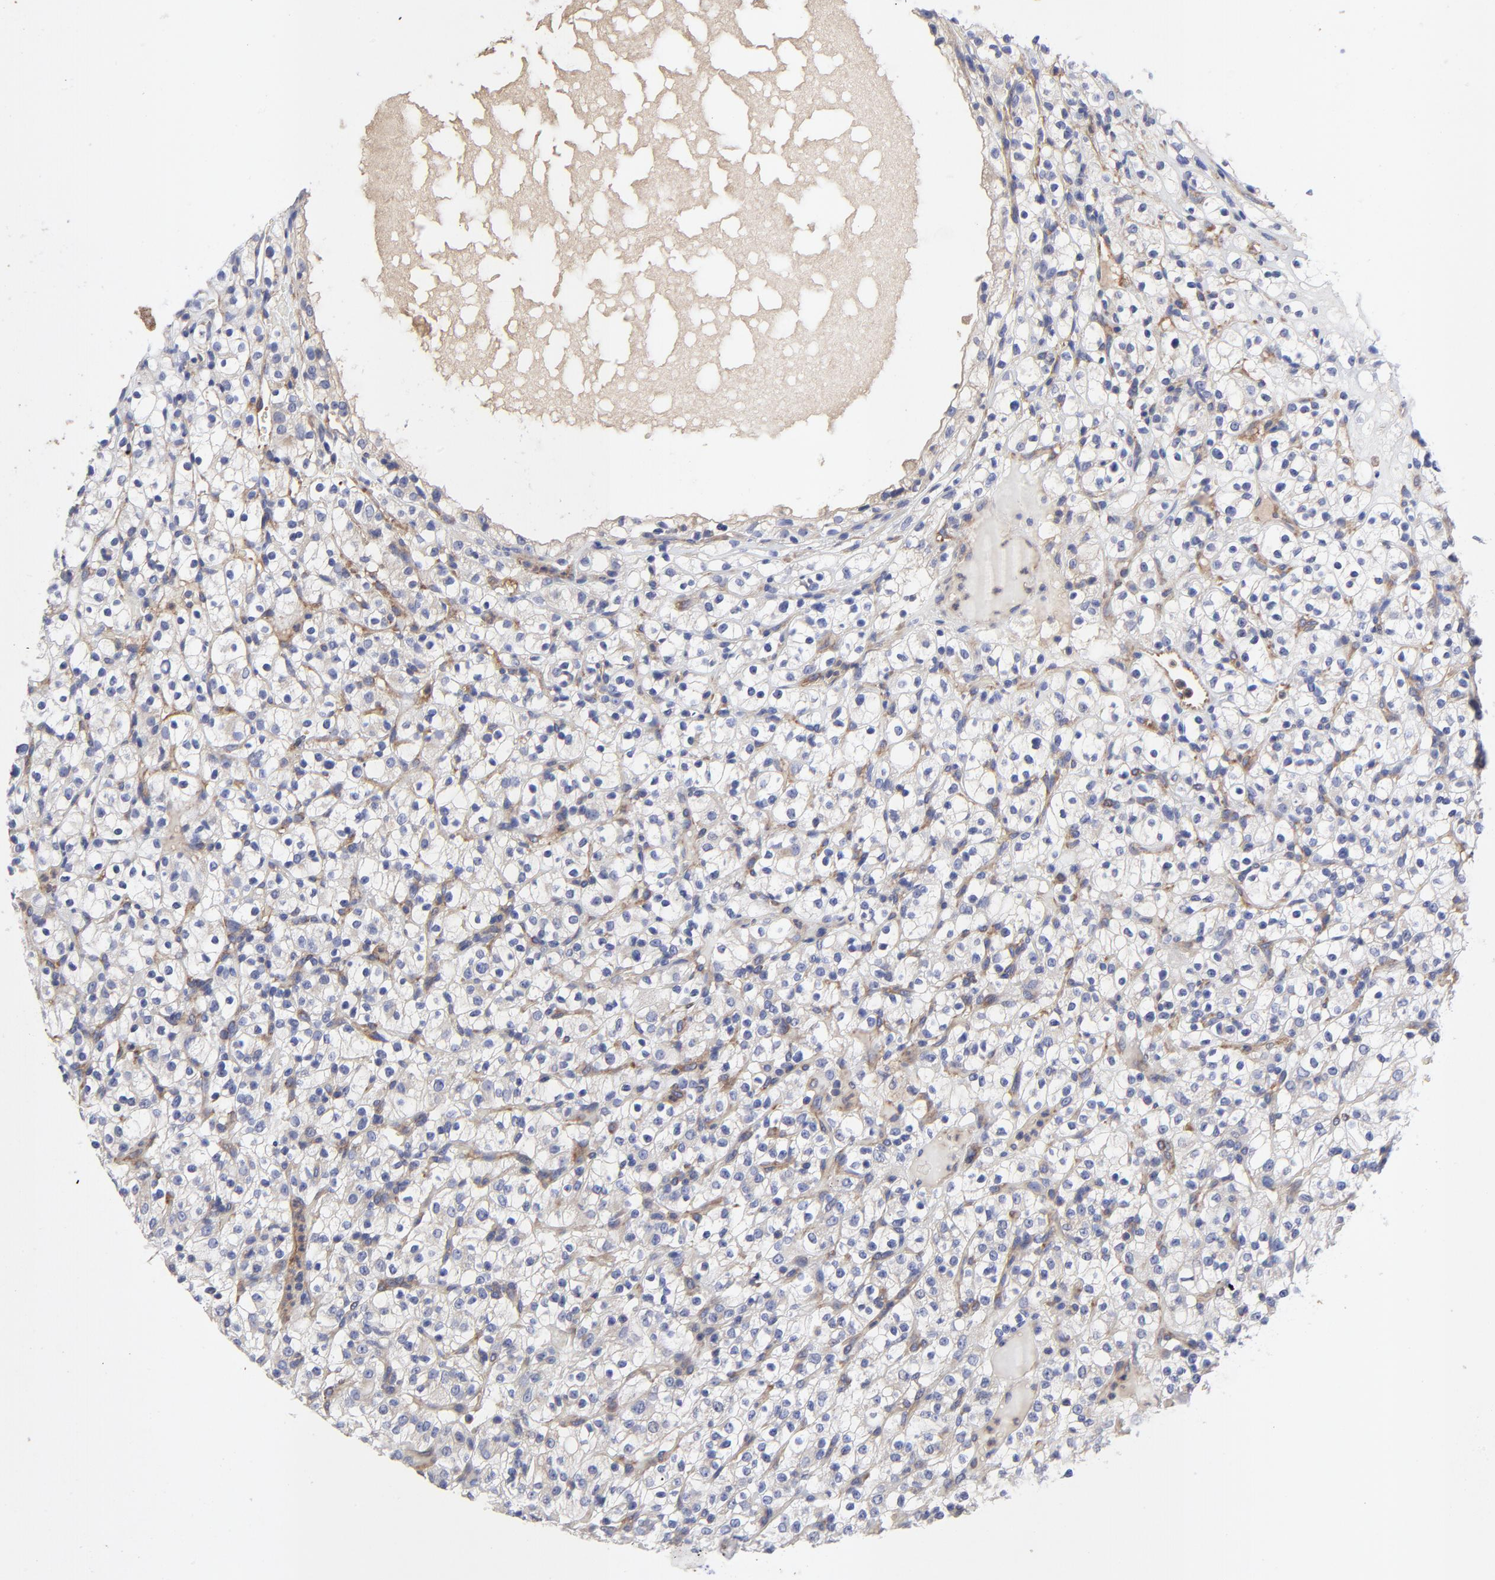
{"staining": {"intensity": "negative", "quantity": "none", "location": "none"}, "tissue": "renal cancer", "cell_type": "Tumor cells", "image_type": "cancer", "snomed": [{"axis": "morphology", "description": "Normal tissue, NOS"}, {"axis": "morphology", "description": "Adenocarcinoma, NOS"}, {"axis": "topography", "description": "Kidney"}], "caption": "Human renal adenocarcinoma stained for a protein using immunohistochemistry (IHC) exhibits no expression in tumor cells.", "gene": "SULF2", "patient": {"sex": "female", "age": 72}}